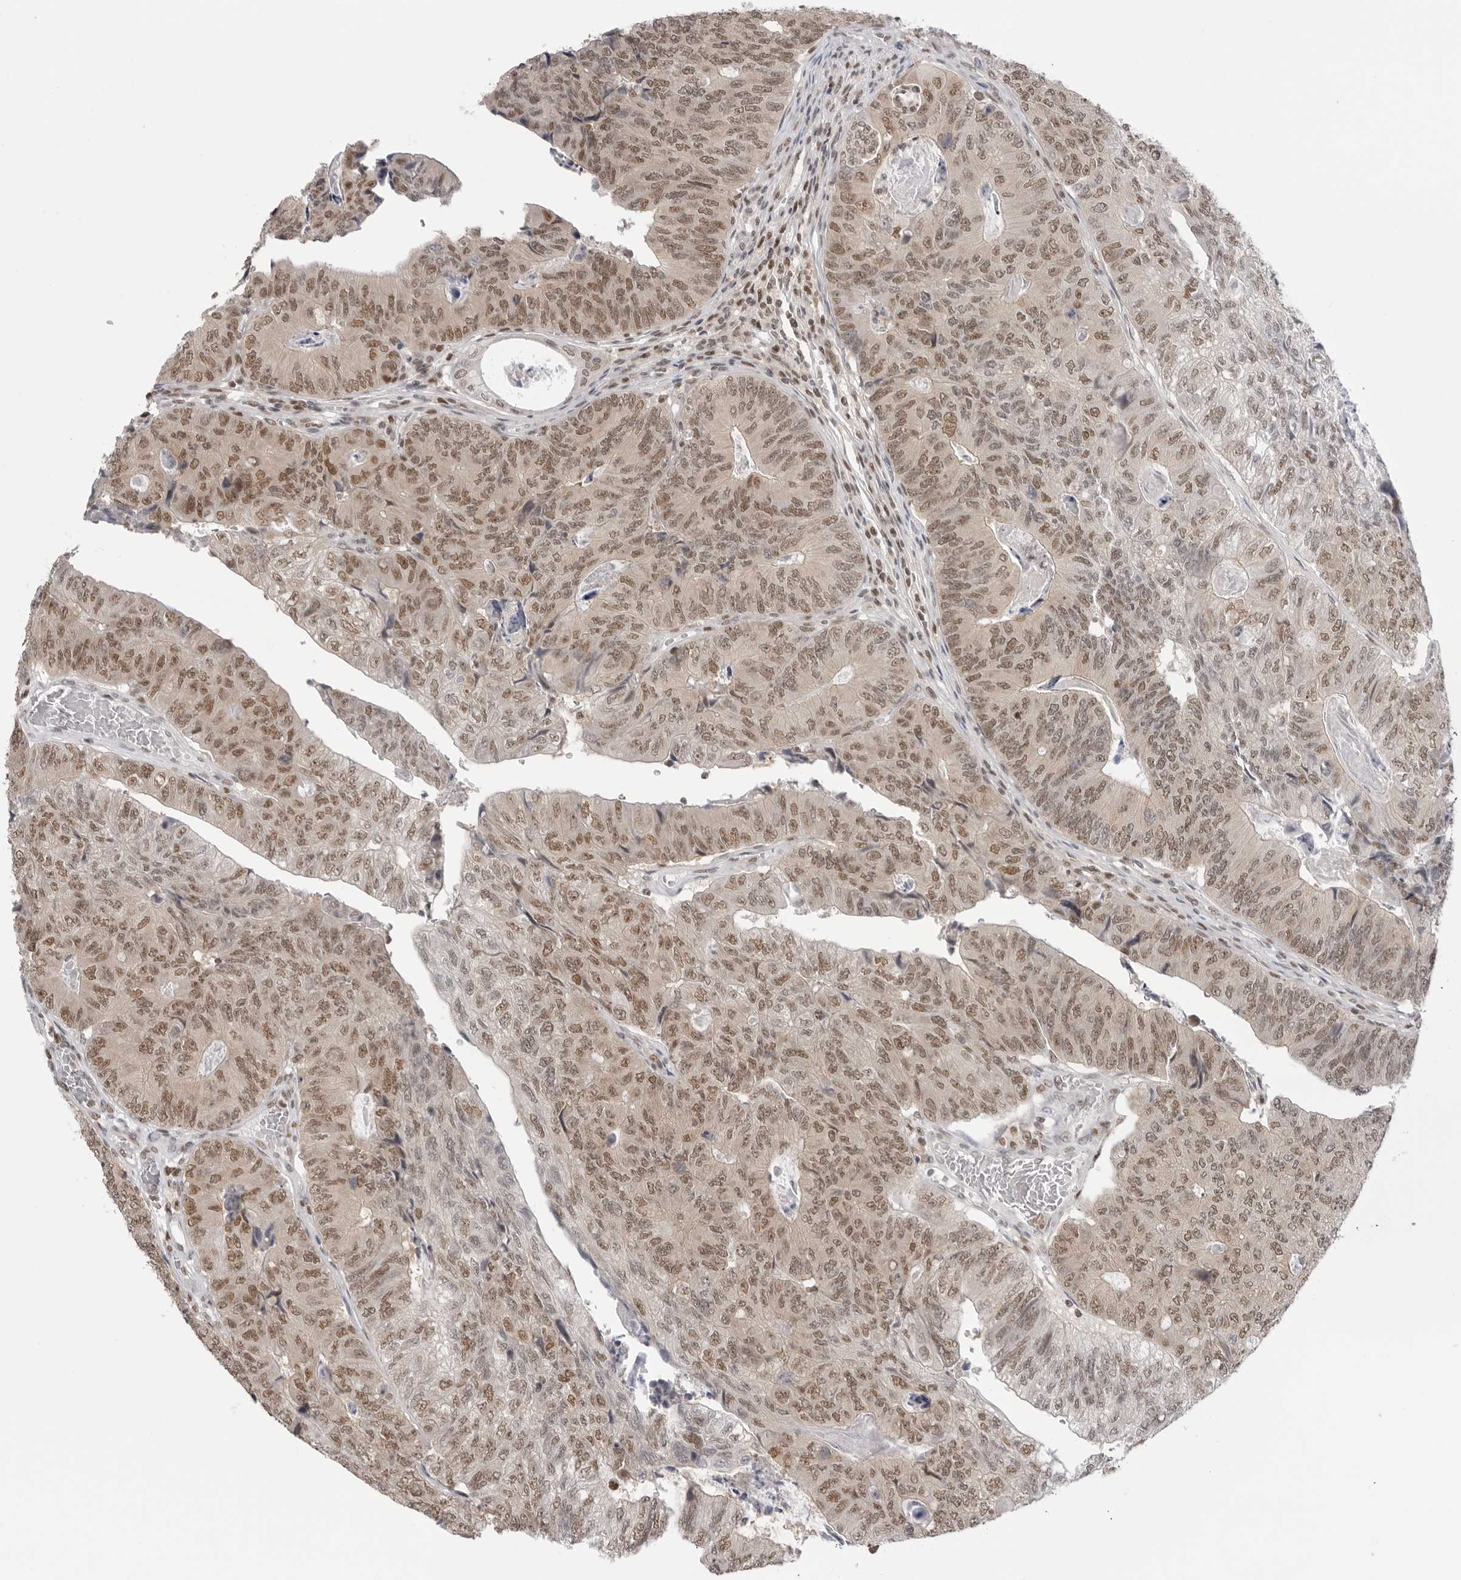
{"staining": {"intensity": "moderate", "quantity": ">75%", "location": "nuclear"}, "tissue": "colorectal cancer", "cell_type": "Tumor cells", "image_type": "cancer", "snomed": [{"axis": "morphology", "description": "Adenocarcinoma, NOS"}, {"axis": "topography", "description": "Colon"}], "caption": "Tumor cells exhibit medium levels of moderate nuclear positivity in approximately >75% of cells in human colorectal cancer (adenocarcinoma). Nuclei are stained in blue.", "gene": "RPA2", "patient": {"sex": "female", "age": 67}}